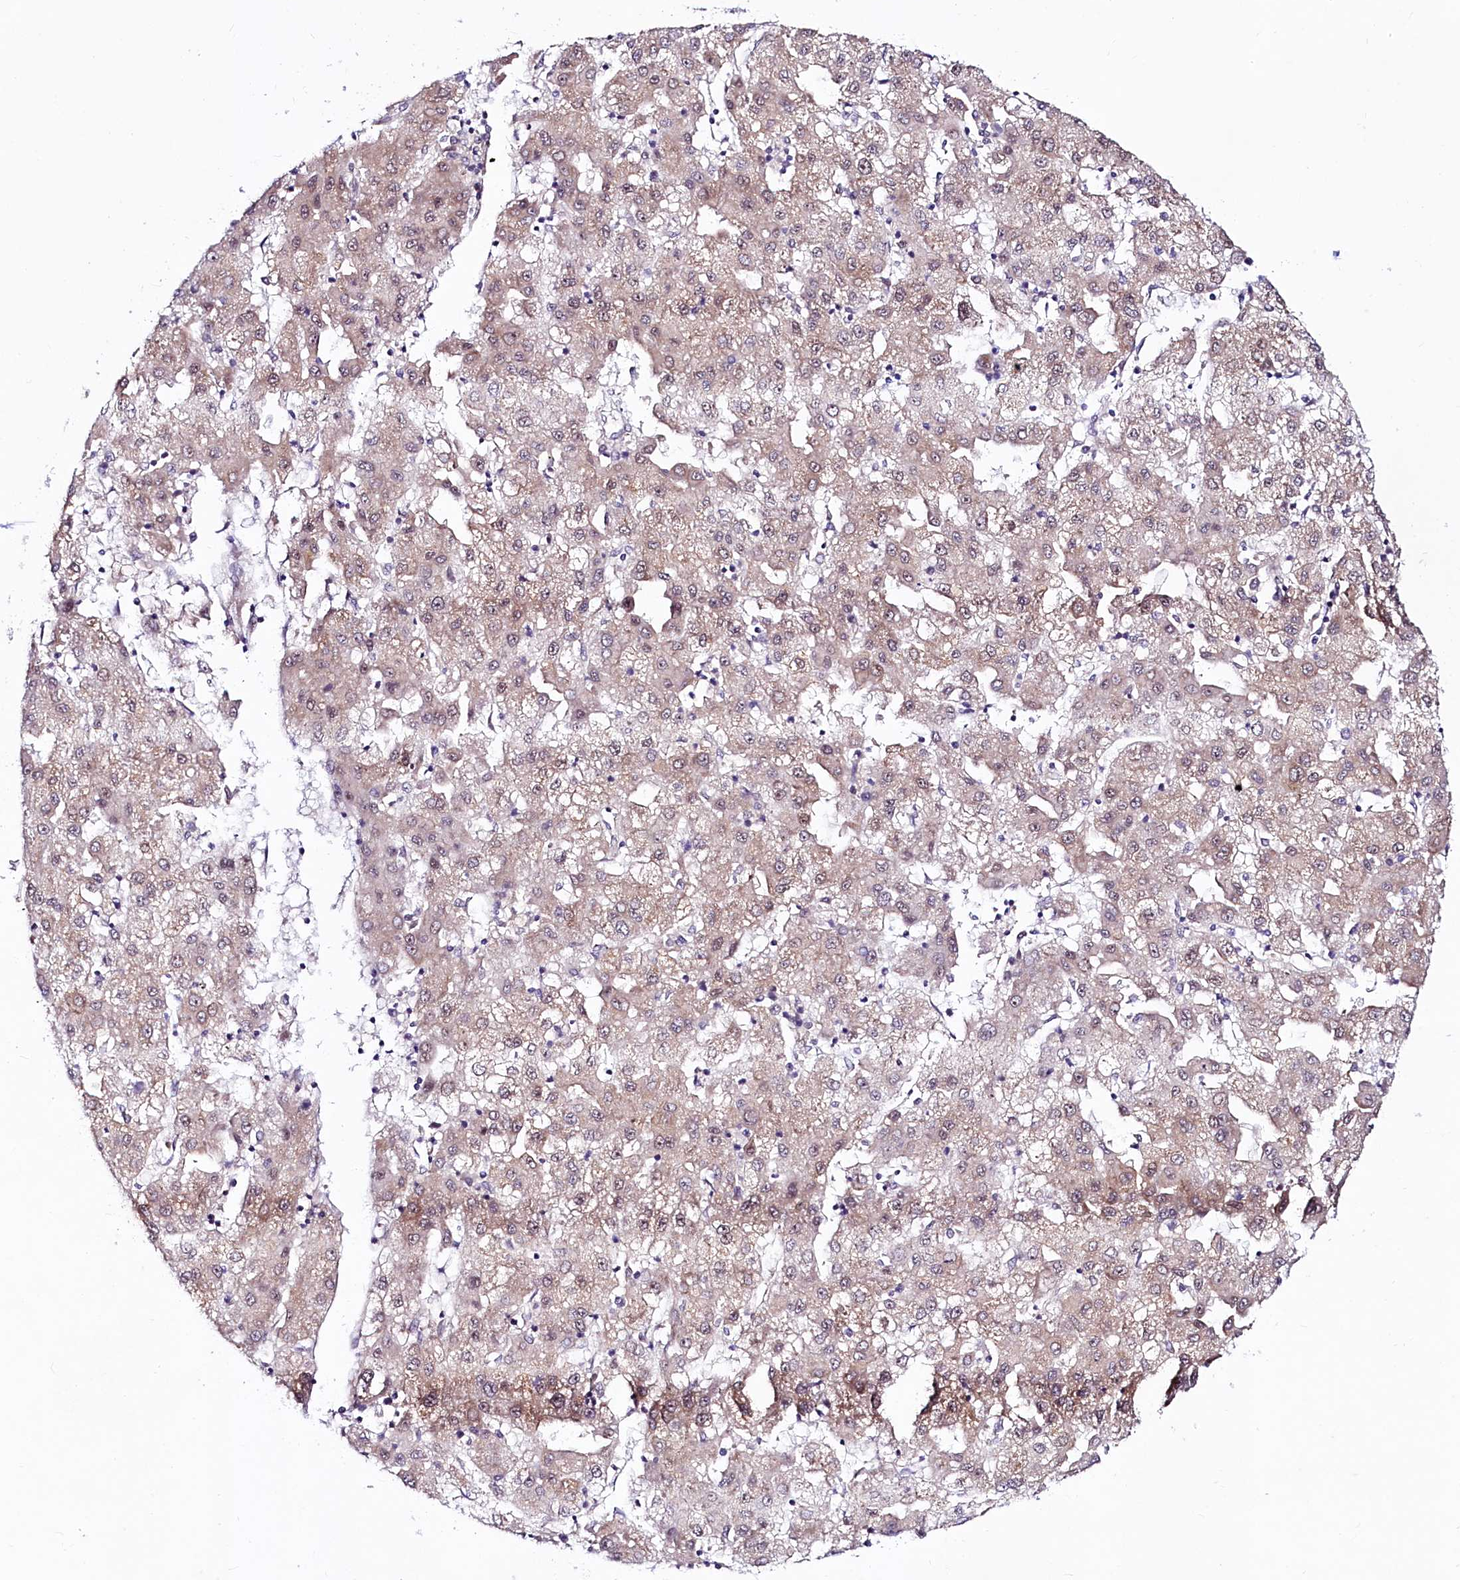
{"staining": {"intensity": "moderate", "quantity": ">75%", "location": "cytoplasmic/membranous,nuclear"}, "tissue": "liver cancer", "cell_type": "Tumor cells", "image_type": "cancer", "snomed": [{"axis": "morphology", "description": "Carcinoma, Hepatocellular, NOS"}, {"axis": "topography", "description": "Liver"}], "caption": "Immunohistochemical staining of liver hepatocellular carcinoma displays medium levels of moderate cytoplasmic/membranous and nuclear protein staining in about >75% of tumor cells.", "gene": "LEUTX", "patient": {"sex": "male", "age": 72}}